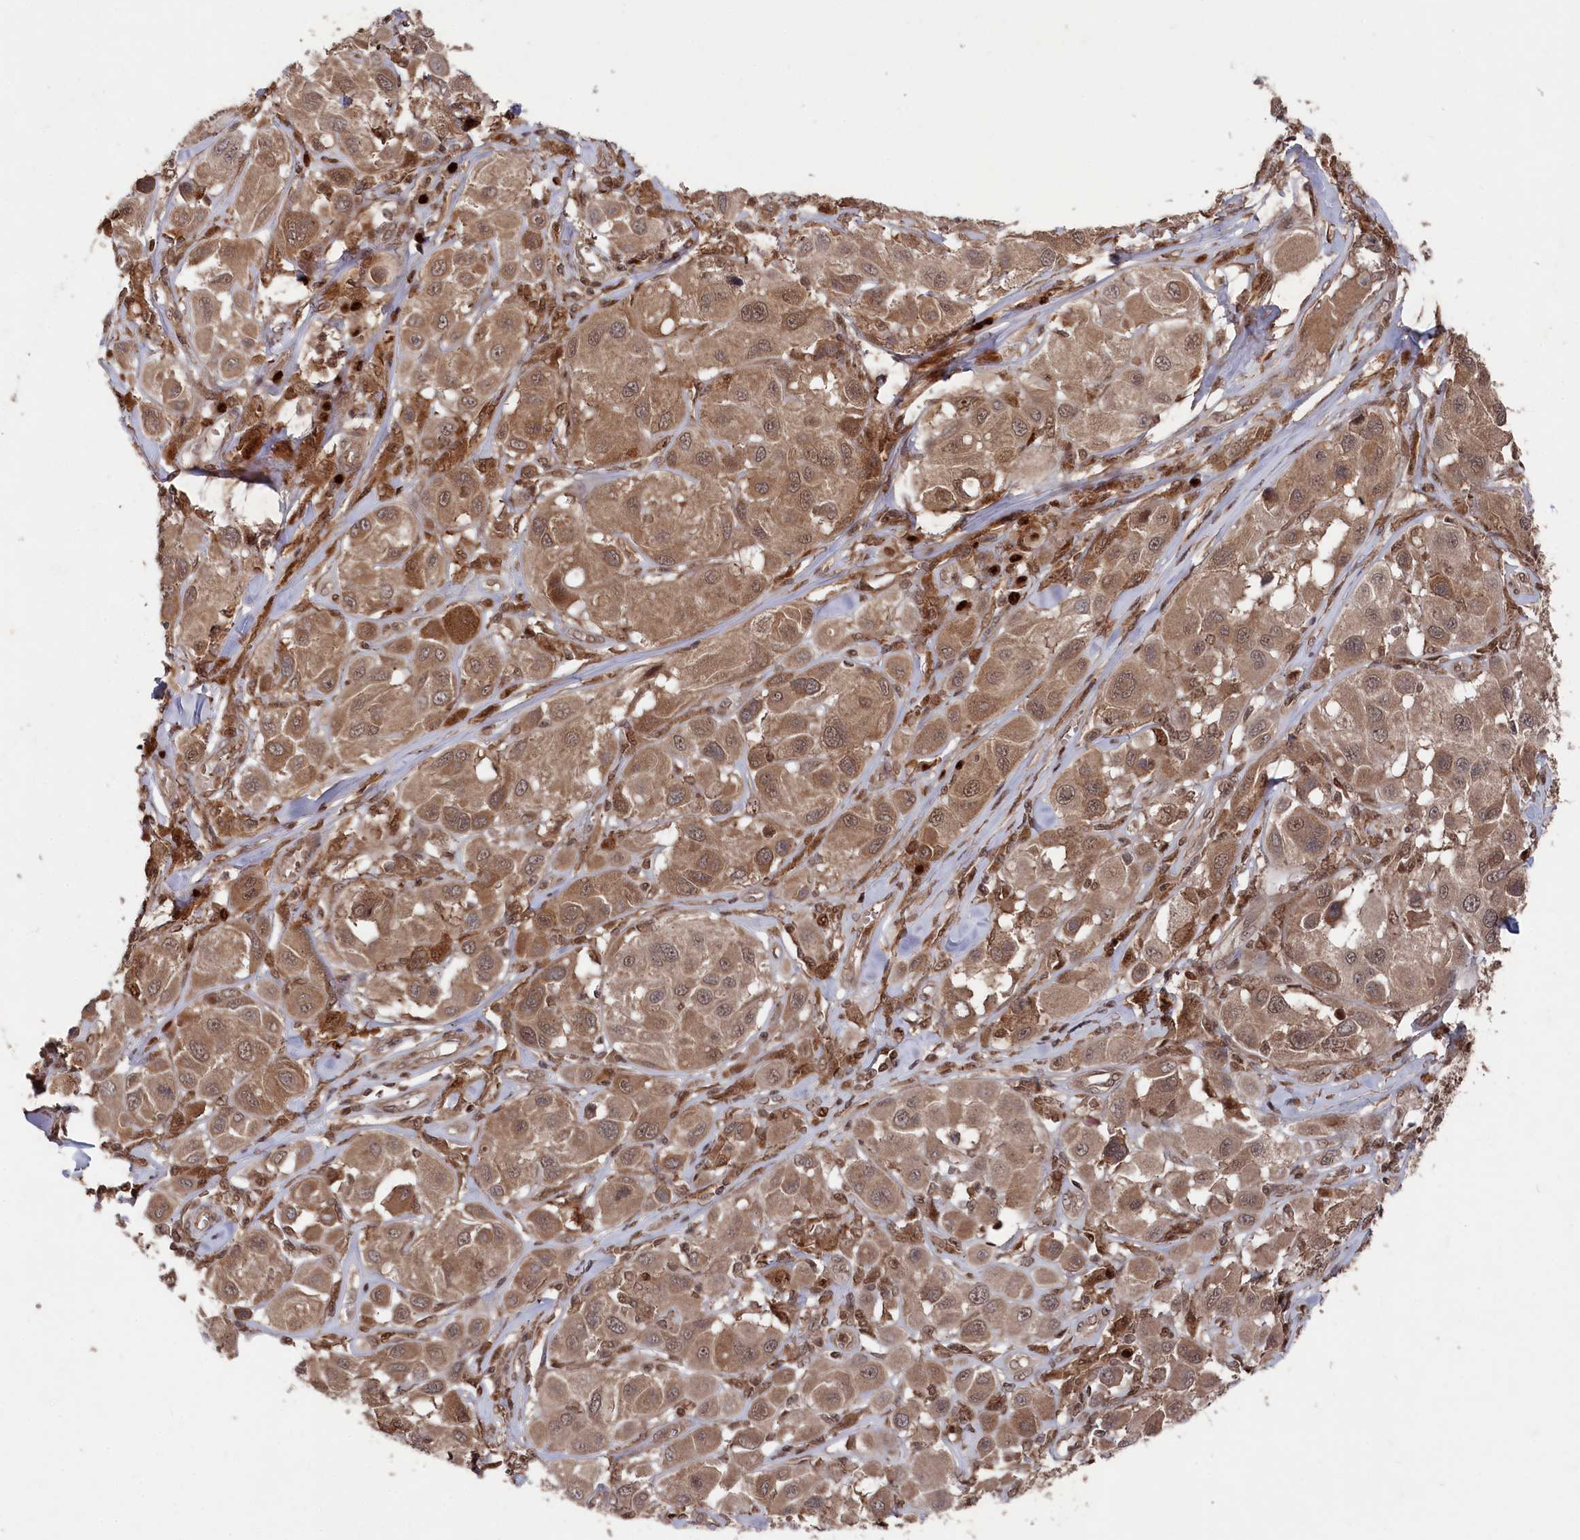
{"staining": {"intensity": "moderate", "quantity": ">75%", "location": "cytoplasmic/membranous,nuclear"}, "tissue": "melanoma", "cell_type": "Tumor cells", "image_type": "cancer", "snomed": [{"axis": "morphology", "description": "Malignant melanoma, Metastatic site"}, {"axis": "topography", "description": "Skin"}], "caption": "Immunohistochemistry (DAB (3,3'-diaminobenzidine)) staining of malignant melanoma (metastatic site) exhibits moderate cytoplasmic/membranous and nuclear protein expression in about >75% of tumor cells. (Stains: DAB (3,3'-diaminobenzidine) in brown, nuclei in blue, Microscopy: brightfield microscopy at high magnification).", "gene": "BORCS7", "patient": {"sex": "male", "age": 41}}